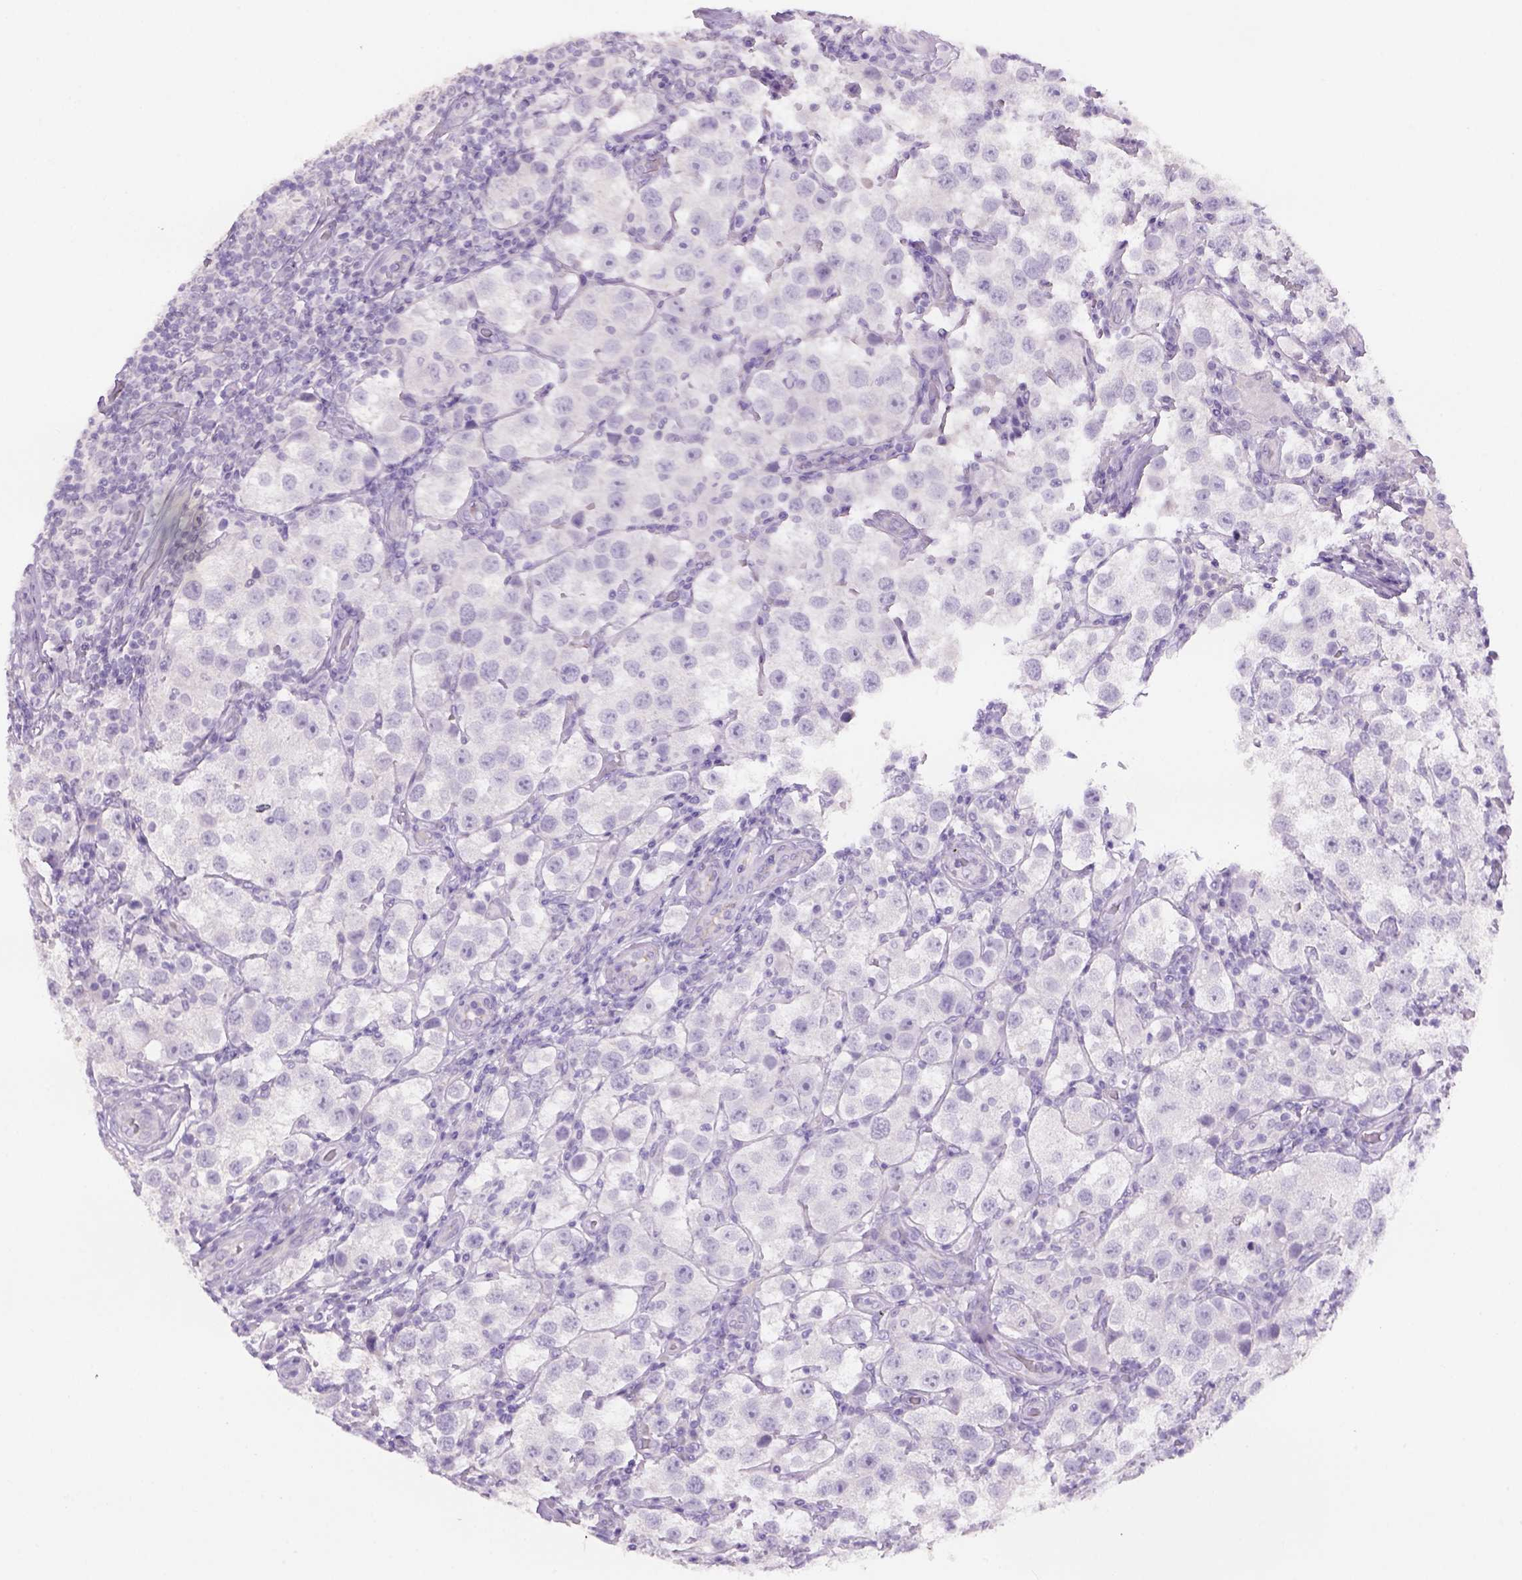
{"staining": {"intensity": "negative", "quantity": "none", "location": "none"}, "tissue": "testis cancer", "cell_type": "Tumor cells", "image_type": "cancer", "snomed": [{"axis": "morphology", "description": "Seminoma, NOS"}, {"axis": "topography", "description": "Testis"}], "caption": "The immunohistochemistry histopathology image has no significant positivity in tumor cells of testis seminoma tissue.", "gene": "TENM4", "patient": {"sex": "male", "age": 37}}